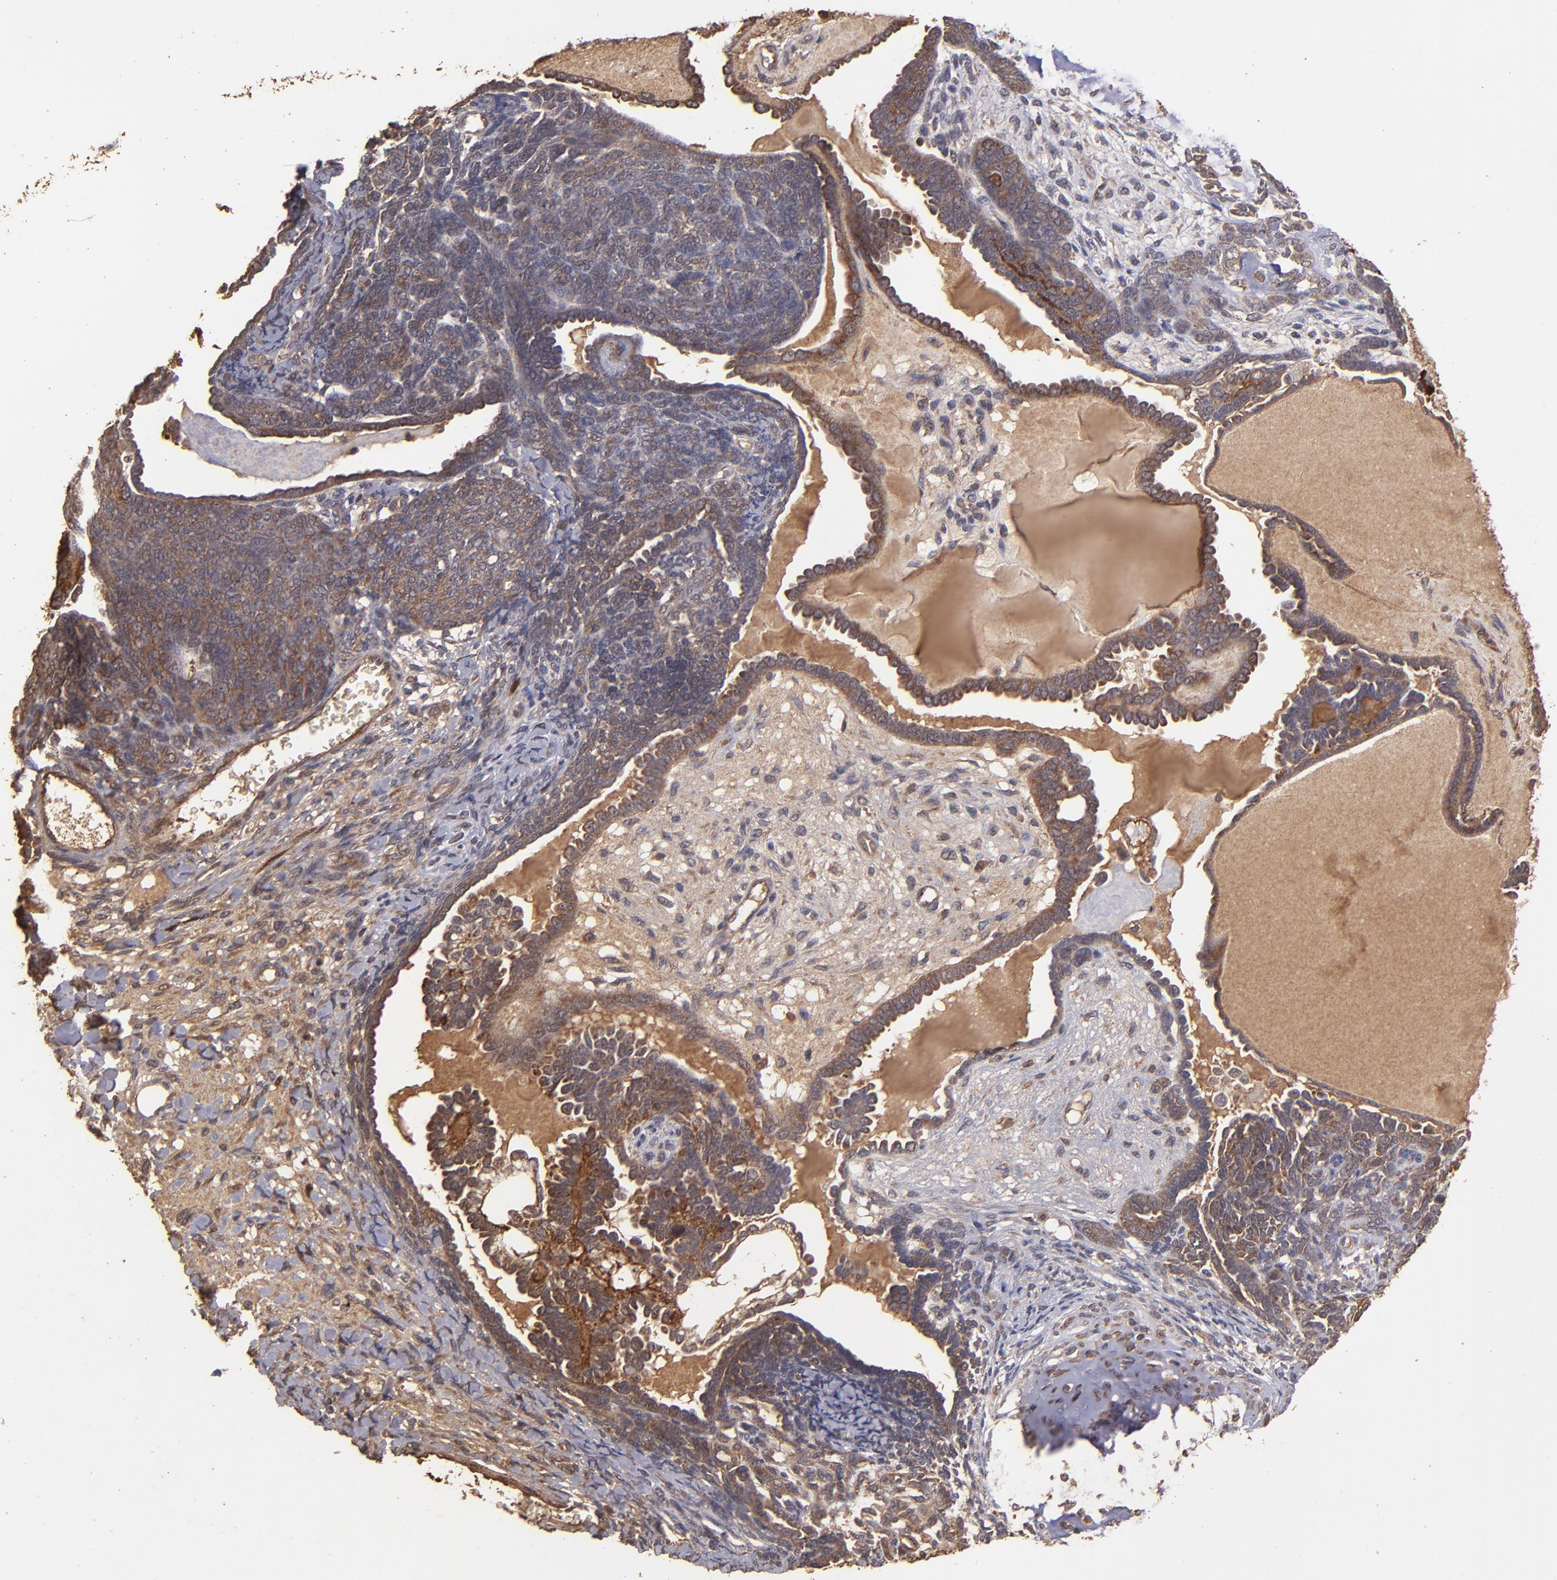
{"staining": {"intensity": "strong", "quantity": ">75%", "location": "cytoplasmic/membranous"}, "tissue": "endometrial cancer", "cell_type": "Tumor cells", "image_type": "cancer", "snomed": [{"axis": "morphology", "description": "Neoplasm, malignant, NOS"}, {"axis": "topography", "description": "Endometrium"}], "caption": "Protein expression analysis of human endometrial neoplasm (malignant) reveals strong cytoplasmic/membranous positivity in about >75% of tumor cells.", "gene": "TXNDC16", "patient": {"sex": "female", "age": 74}}